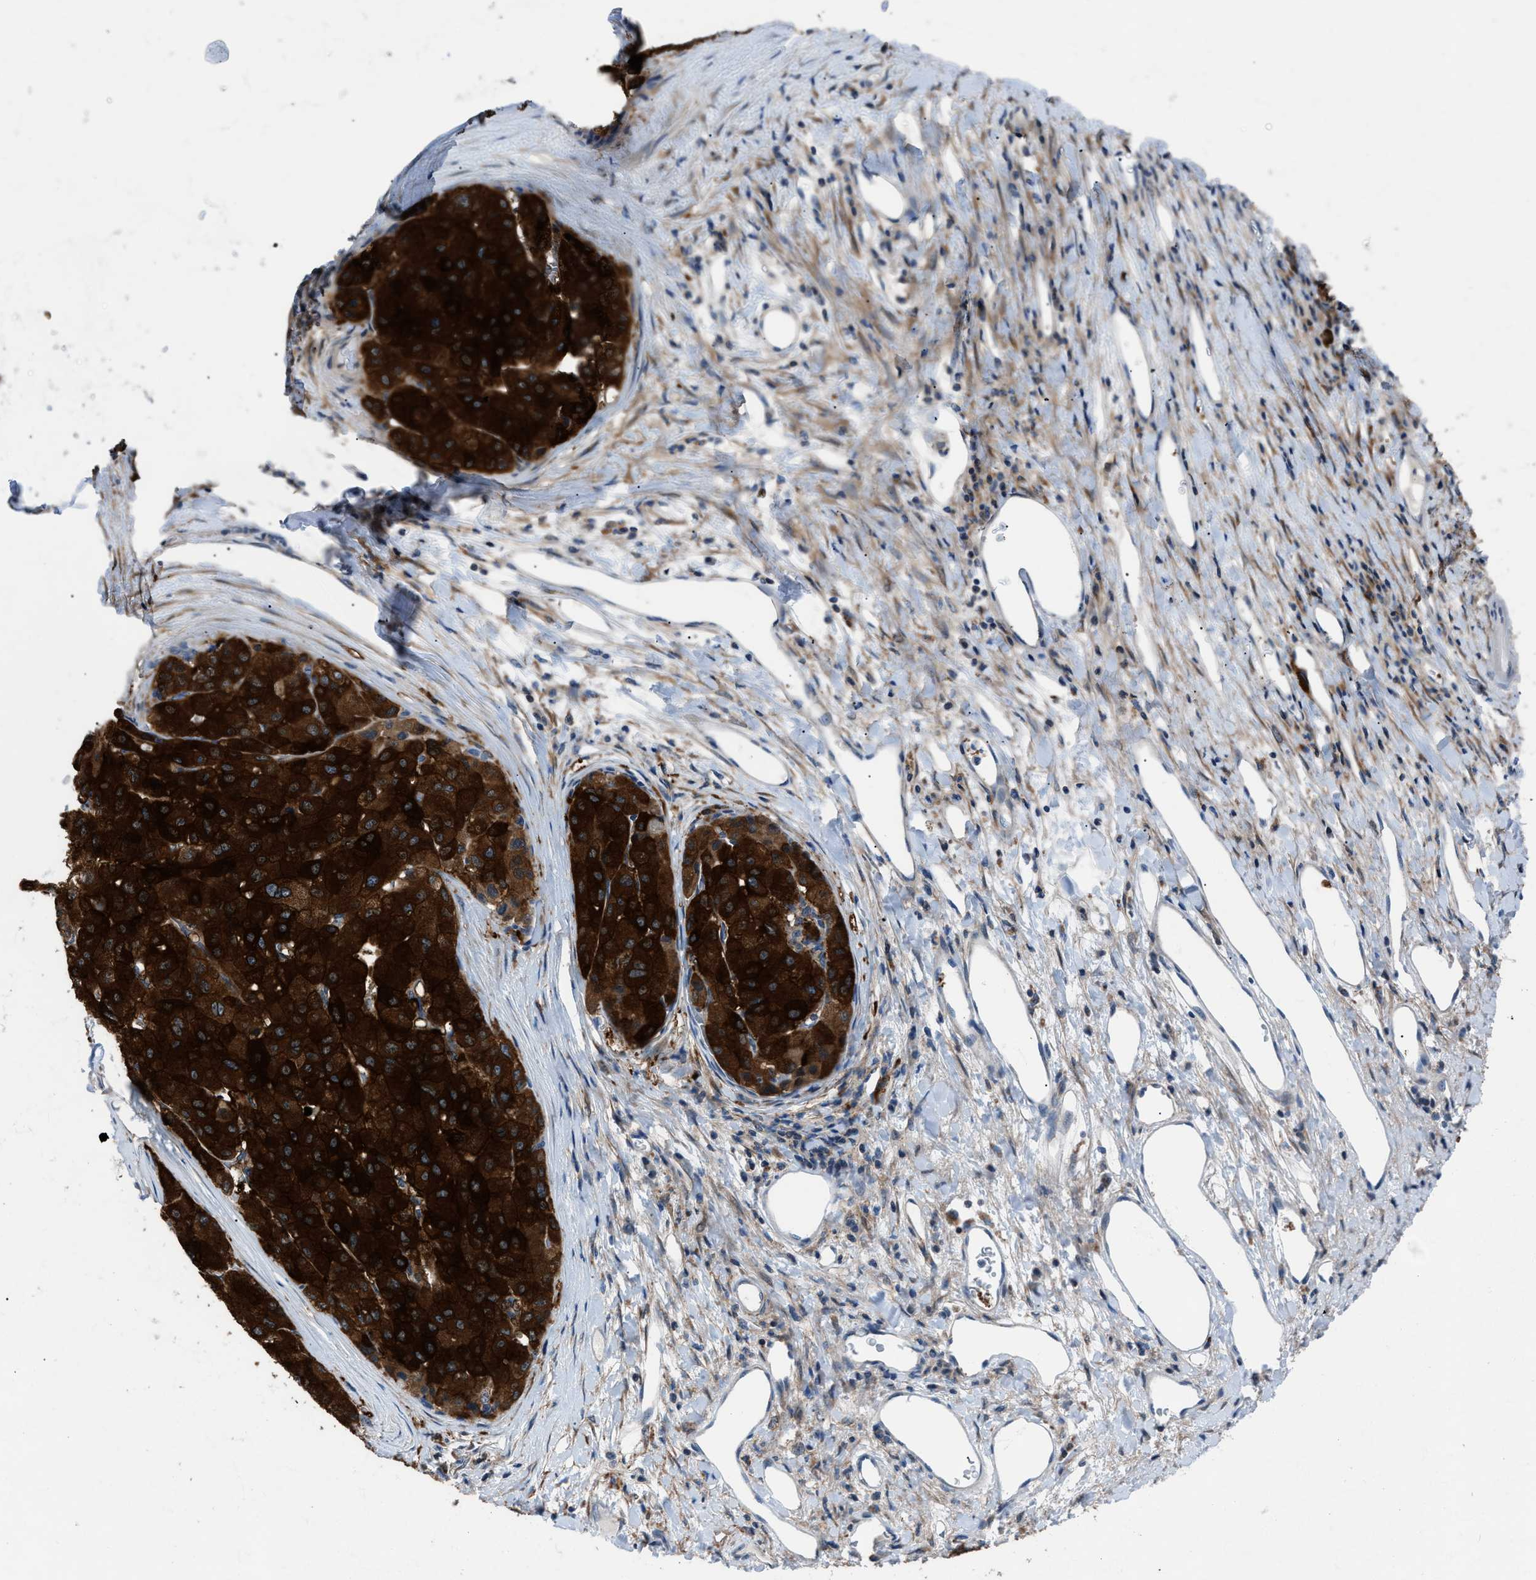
{"staining": {"intensity": "strong", "quantity": ">75%", "location": "cytoplasmic/membranous"}, "tissue": "liver cancer", "cell_type": "Tumor cells", "image_type": "cancer", "snomed": [{"axis": "morphology", "description": "Carcinoma, Hepatocellular, NOS"}, {"axis": "topography", "description": "Liver"}], "caption": "Immunohistochemical staining of human liver cancer demonstrates high levels of strong cytoplasmic/membranous protein staining in approximately >75% of tumor cells. Nuclei are stained in blue.", "gene": "TMEM45B", "patient": {"sex": "male", "age": 80}}